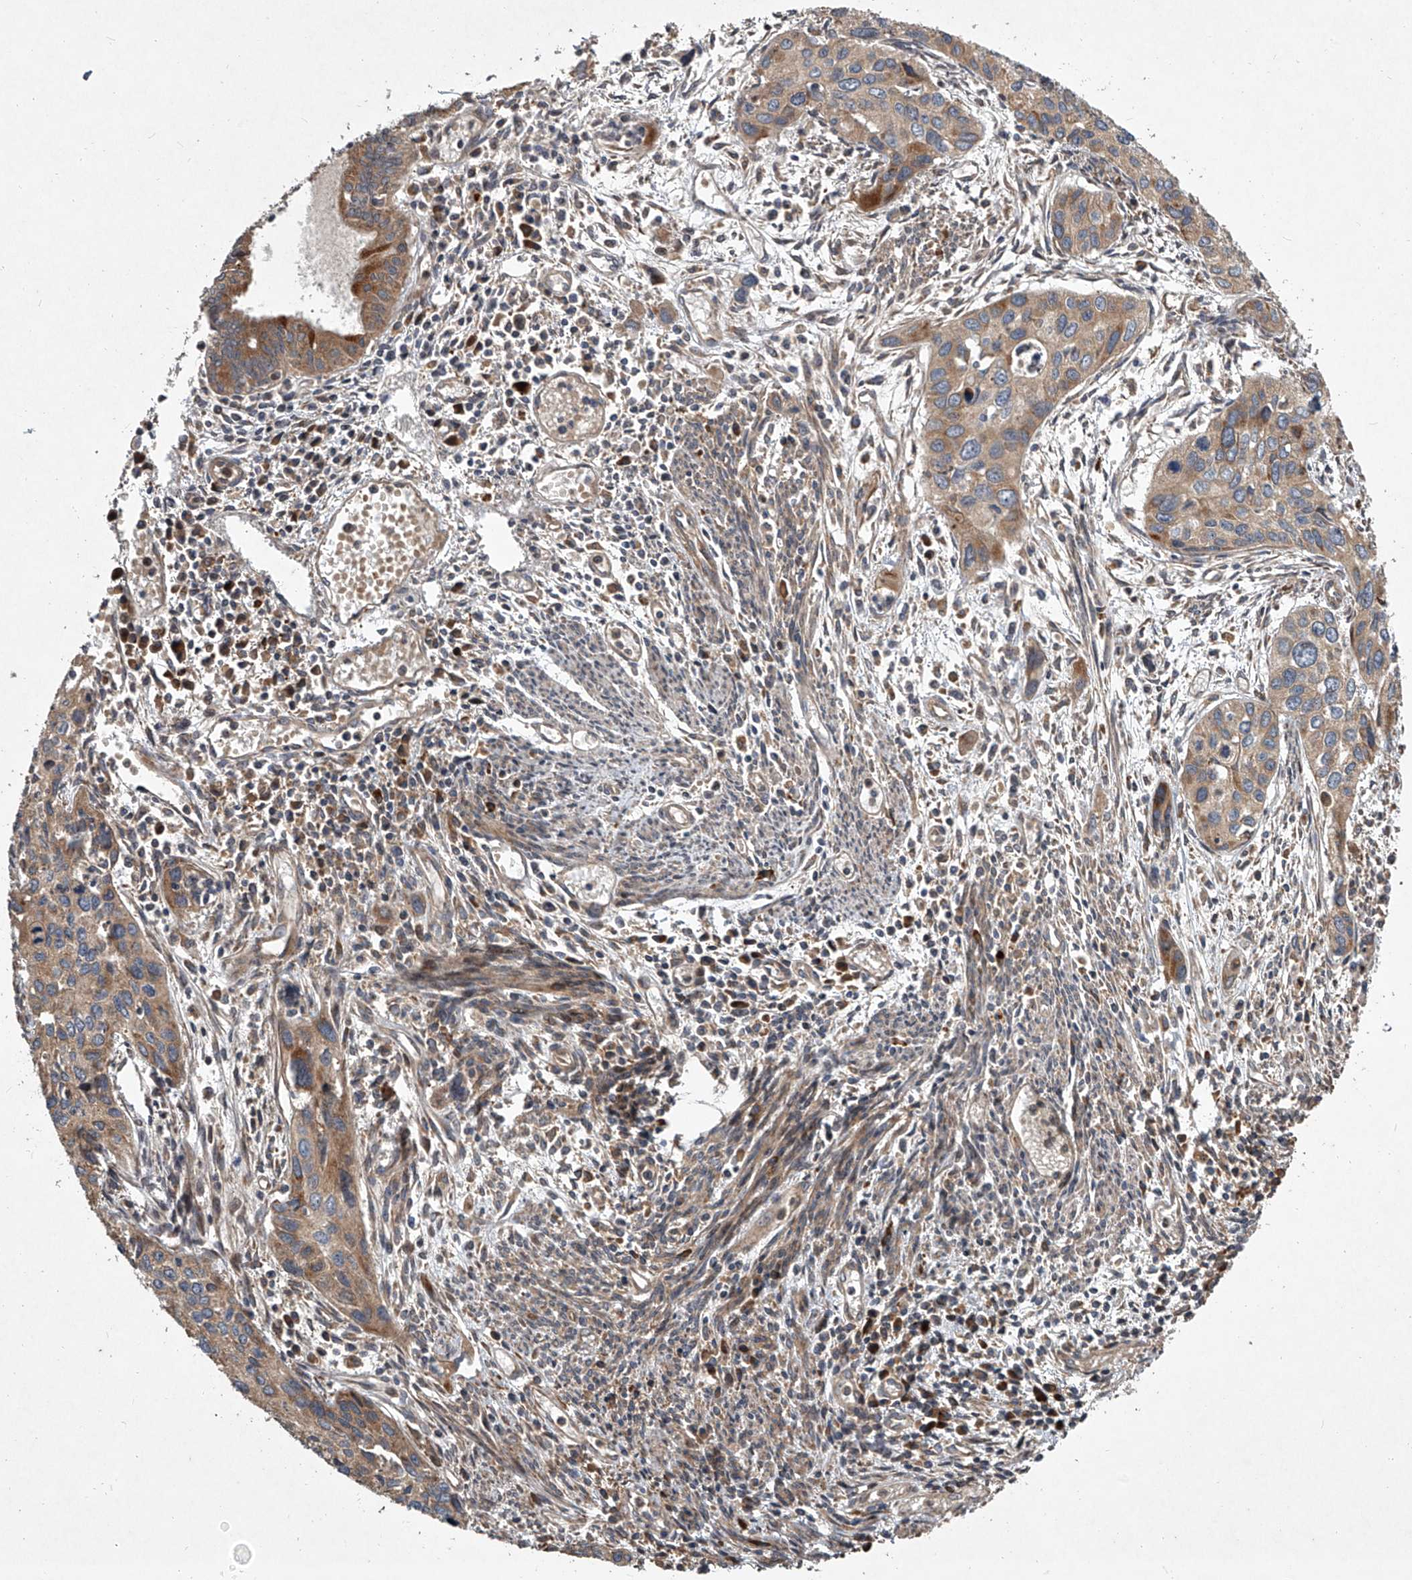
{"staining": {"intensity": "moderate", "quantity": ">75%", "location": "cytoplasmic/membranous"}, "tissue": "cervical cancer", "cell_type": "Tumor cells", "image_type": "cancer", "snomed": [{"axis": "morphology", "description": "Squamous cell carcinoma, NOS"}, {"axis": "topography", "description": "Cervix"}], "caption": "Brown immunohistochemical staining in squamous cell carcinoma (cervical) reveals moderate cytoplasmic/membranous positivity in about >75% of tumor cells.", "gene": "EVA1C", "patient": {"sex": "female", "age": 55}}